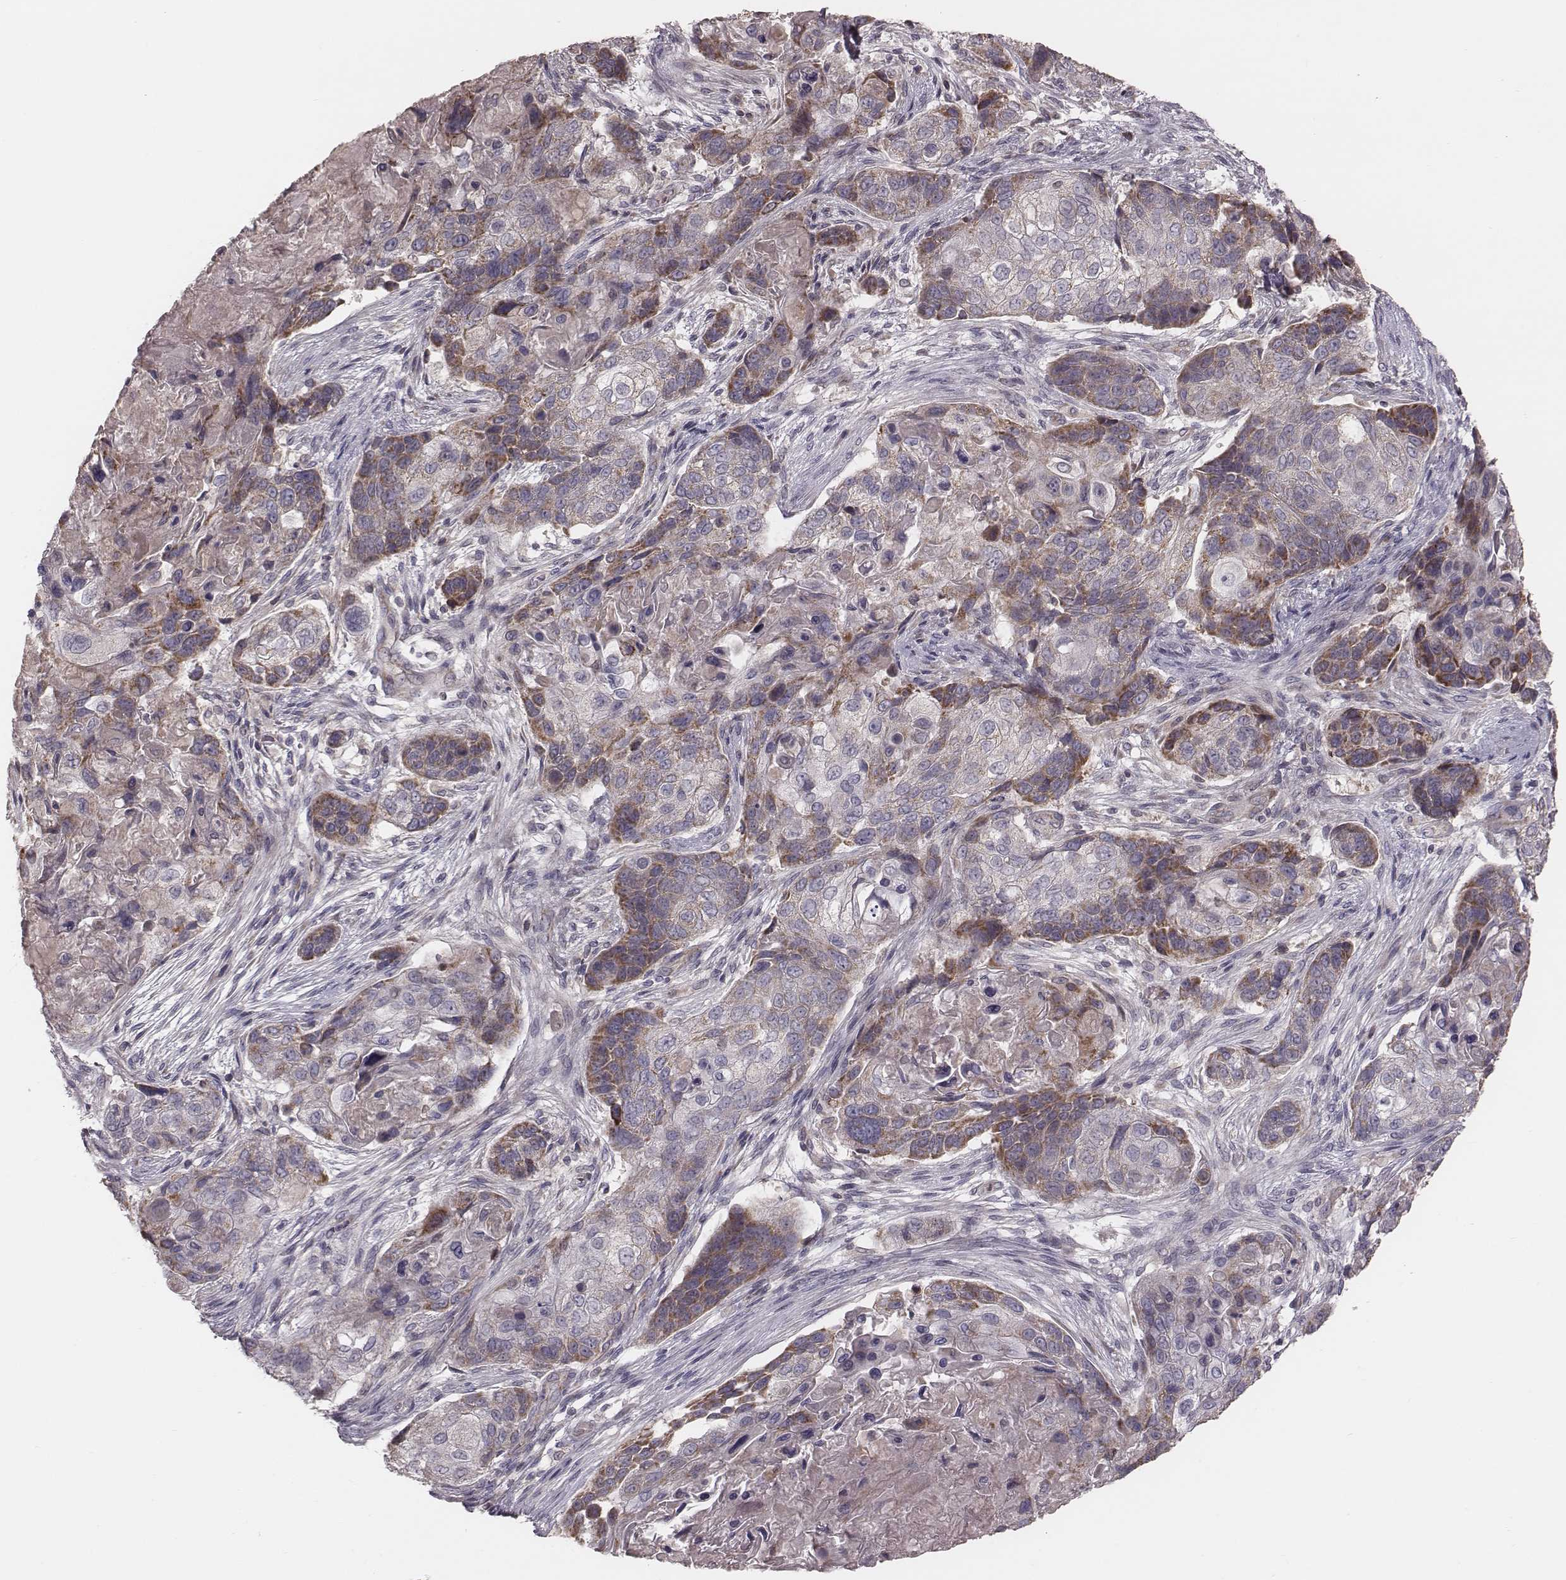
{"staining": {"intensity": "moderate", "quantity": "25%-75%", "location": "cytoplasmic/membranous"}, "tissue": "lung cancer", "cell_type": "Tumor cells", "image_type": "cancer", "snomed": [{"axis": "morphology", "description": "Squamous cell carcinoma, NOS"}, {"axis": "topography", "description": "Lung"}], "caption": "Tumor cells demonstrate moderate cytoplasmic/membranous positivity in about 25%-75% of cells in lung cancer (squamous cell carcinoma). (Stains: DAB (3,3'-diaminobenzidine) in brown, nuclei in blue, Microscopy: brightfield microscopy at high magnification).", "gene": "MRPS27", "patient": {"sex": "male", "age": 69}}